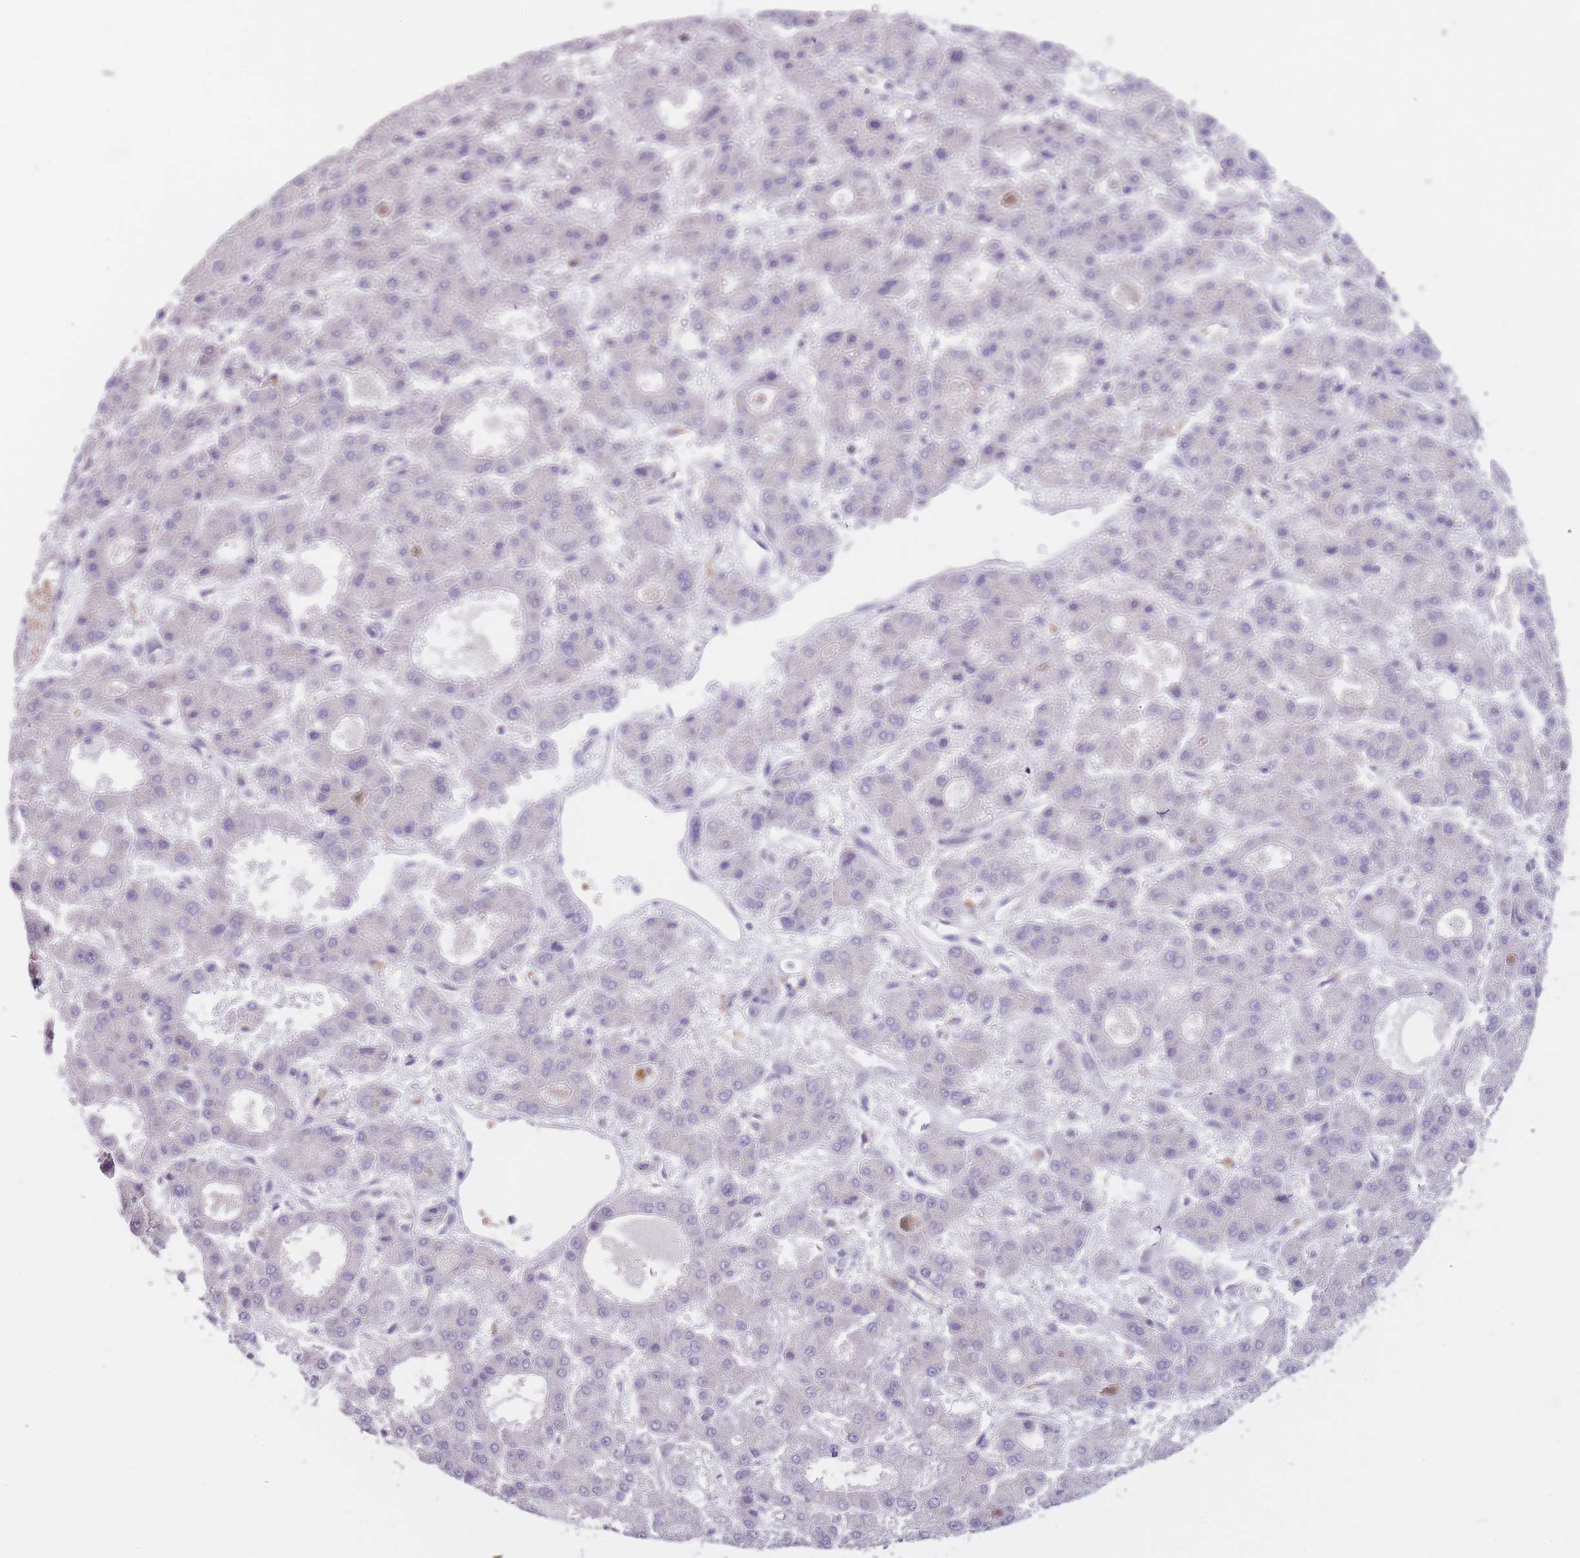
{"staining": {"intensity": "negative", "quantity": "none", "location": "none"}, "tissue": "liver cancer", "cell_type": "Tumor cells", "image_type": "cancer", "snomed": [{"axis": "morphology", "description": "Carcinoma, Hepatocellular, NOS"}, {"axis": "topography", "description": "Liver"}], "caption": "Immunohistochemistry (IHC) of liver cancer demonstrates no expression in tumor cells.", "gene": "FUT5", "patient": {"sex": "male", "age": 70}}